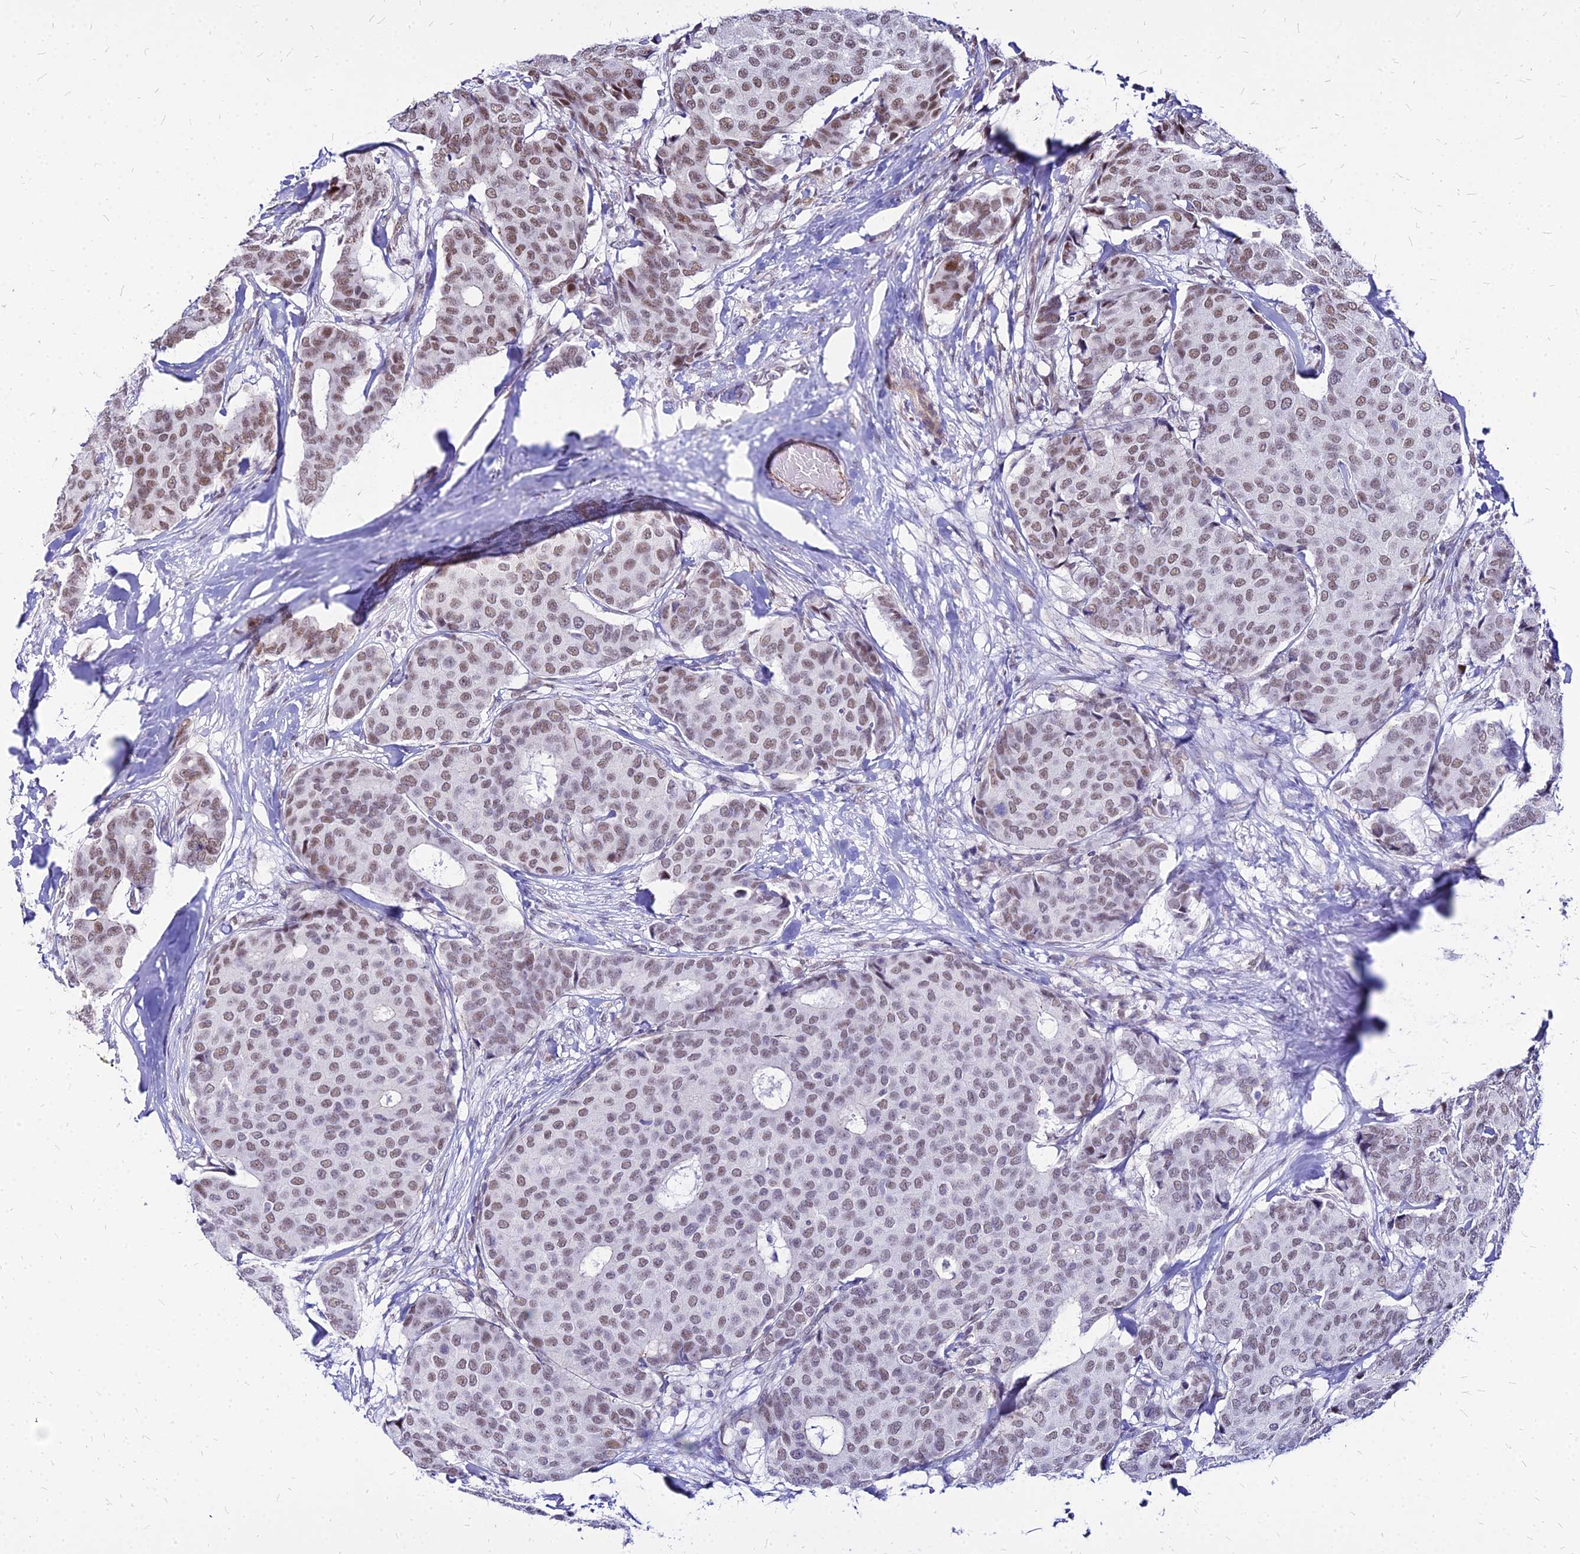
{"staining": {"intensity": "moderate", "quantity": ">75%", "location": "nuclear"}, "tissue": "breast cancer", "cell_type": "Tumor cells", "image_type": "cancer", "snomed": [{"axis": "morphology", "description": "Duct carcinoma"}, {"axis": "topography", "description": "Breast"}], "caption": "Immunohistochemical staining of infiltrating ductal carcinoma (breast) shows medium levels of moderate nuclear protein expression in about >75% of tumor cells. The staining was performed using DAB (3,3'-diaminobenzidine) to visualize the protein expression in brown, while the nuclei were stained in blue with hematoxylin (Magnification: 20x).", "gene": "FDX2", "patient": {"sex": "female", "age": 75}}